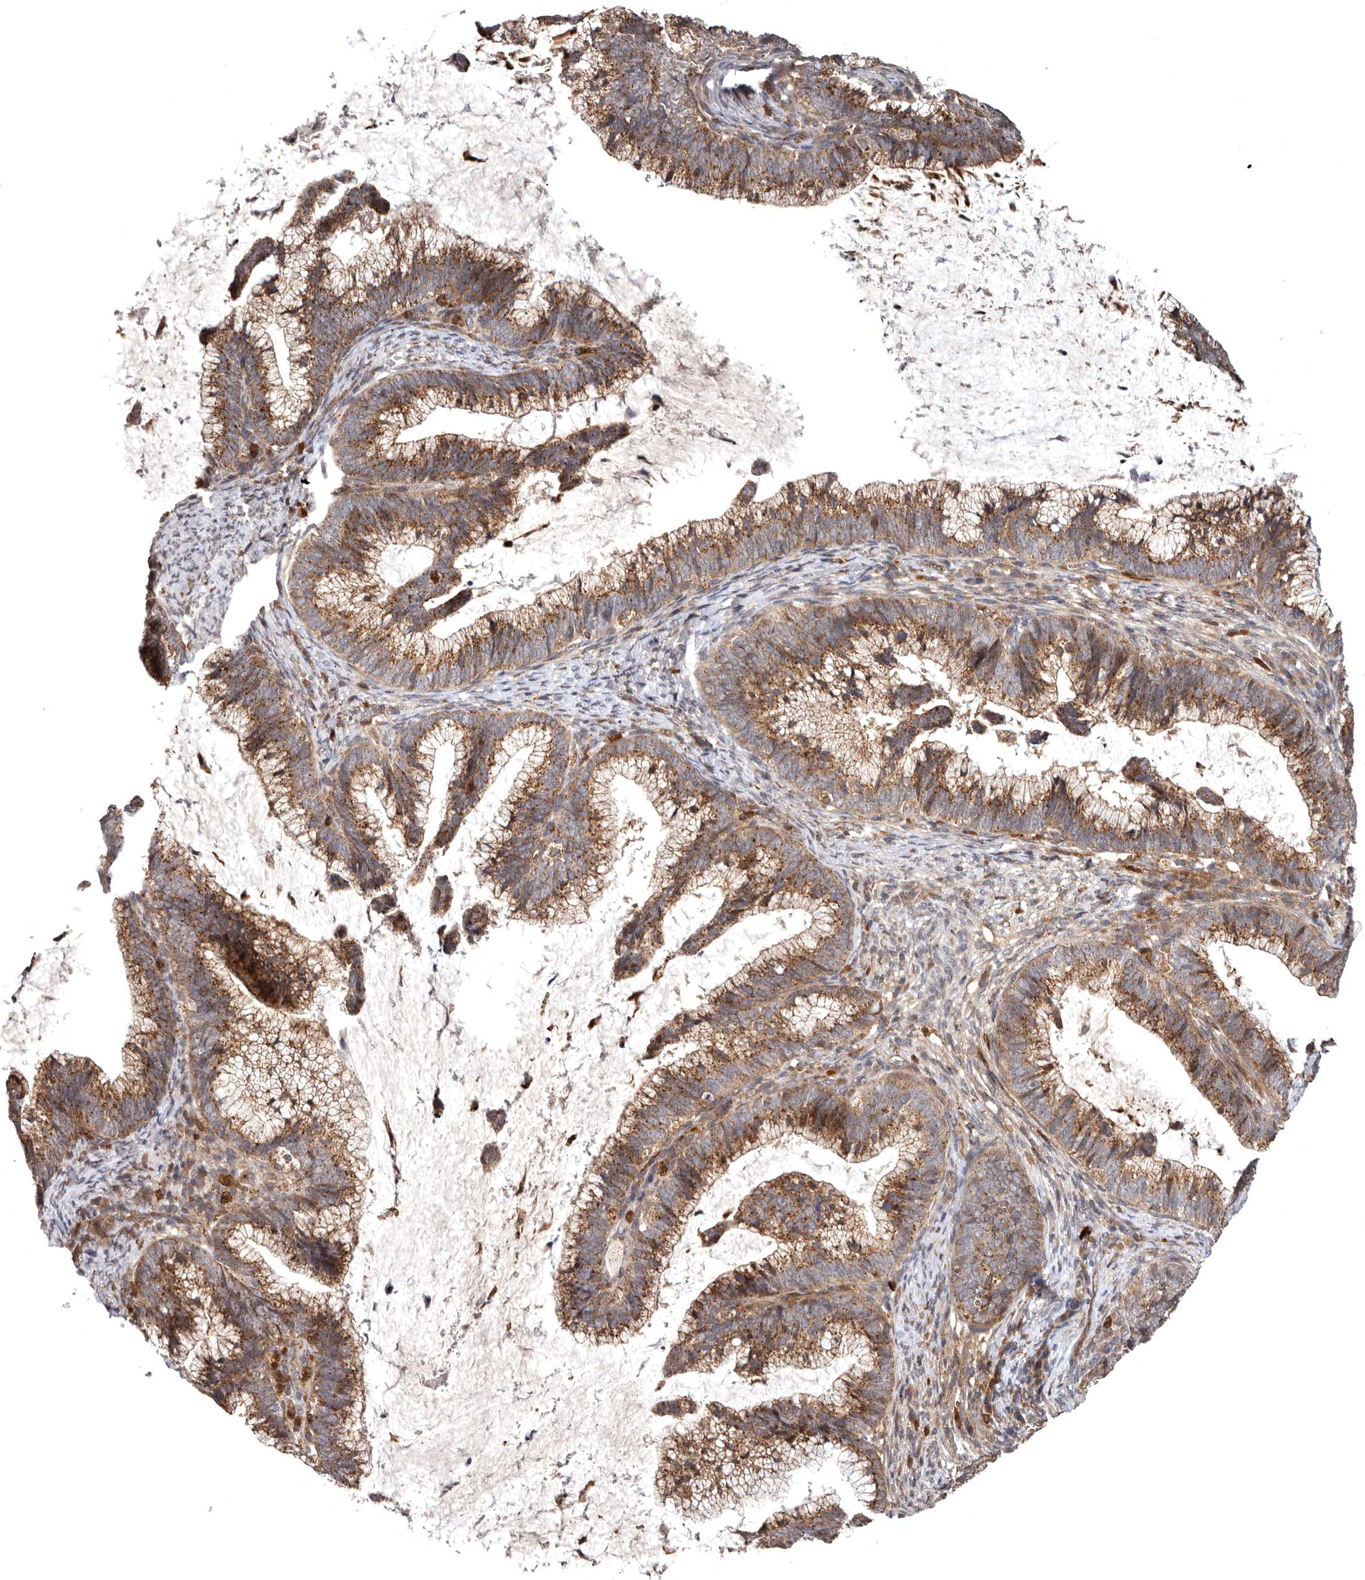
{"staining": {"intensity": "moderate", "quantity": ">75%", "location": "cytoplasmic/membranous"}, "tissue": "cervical cancer", "cell_type": "Tumor cells", "image_type": "cancer", "snomed": [{"axis": "morphology", "description": "Adenocarcinoma, NOS"}, {"axis": "topography", "description": "Cervix"}], "caption": "Cervical adenocarcinoma stained for a protein demonstrates moderate cytoplasmic/membranous positivity in tumor cells.", "gene": "FGFR4", "patient": {"sex": "female", "age": 36}}